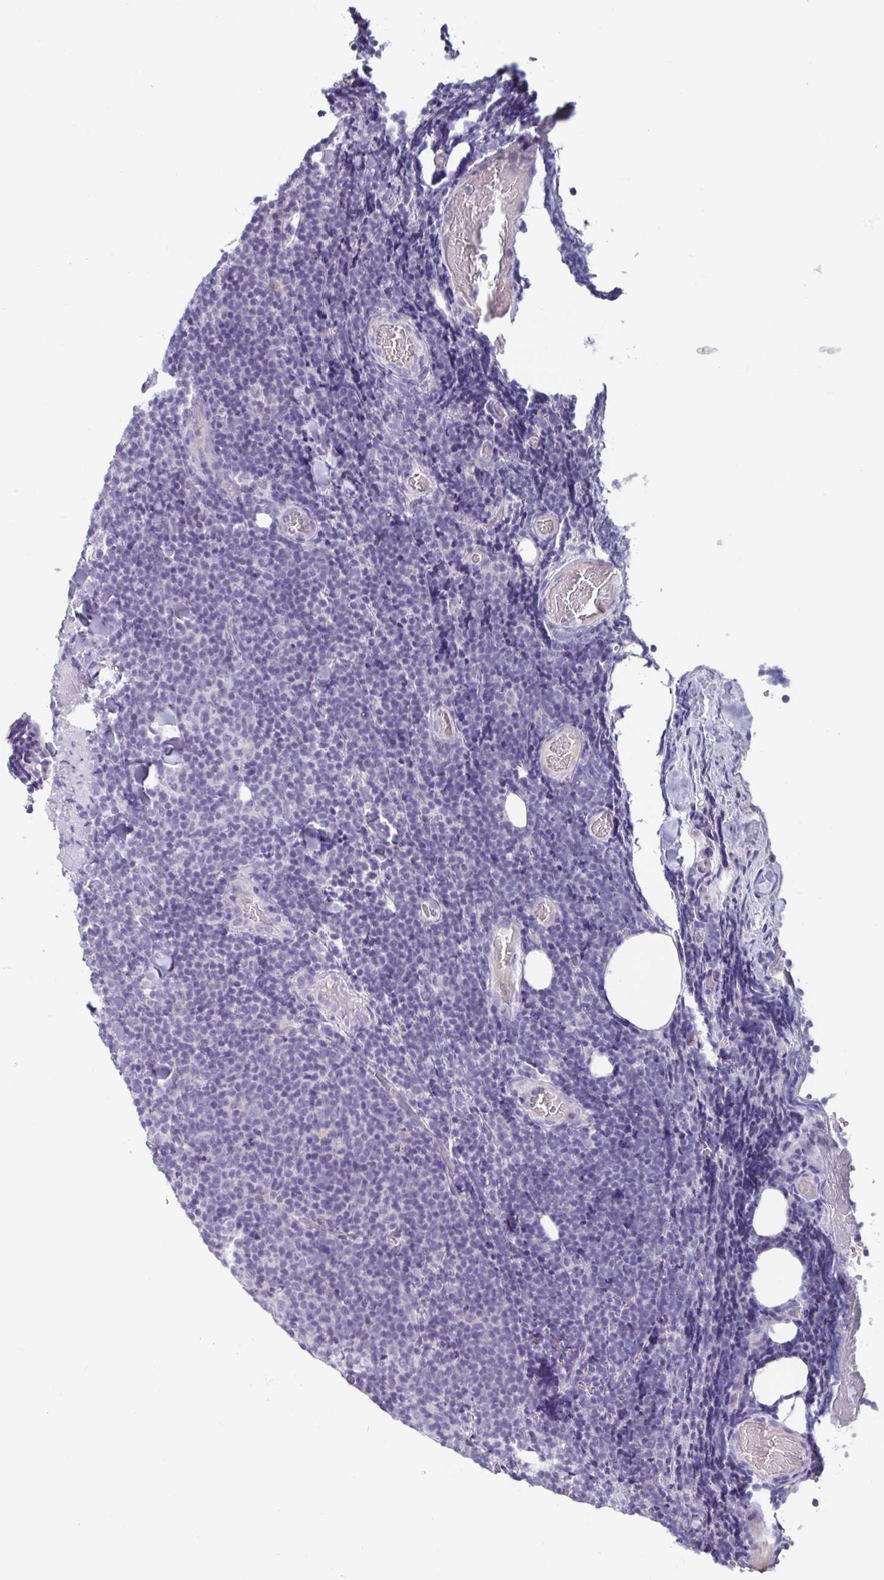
{"staining": {"intensity": "negative", "quantity": "none", "location": "none"}, "tissue": "lymphoma", "cell_type": "Tumor cells", "image_type": "cancer", "snomed": [{"axis": "morphology", "description": "Malignant lymphoma, non-Hodgkin's type, Low grade"}, {"axis": "topography", "description": "Lymph node"}], "caption": "This image is of low-grade malignant lymphoma, non-Hodgkin's type stained with immunohistochemistry (IHC) to label a protein in brown with the nuclei are counter-stained blue. There is no expression in tumor cells. (Brightfield microscopy of DAB IHC at high magnification).", "gene": "OR2T10", "patient": {"sex": "male", "age": 66}}